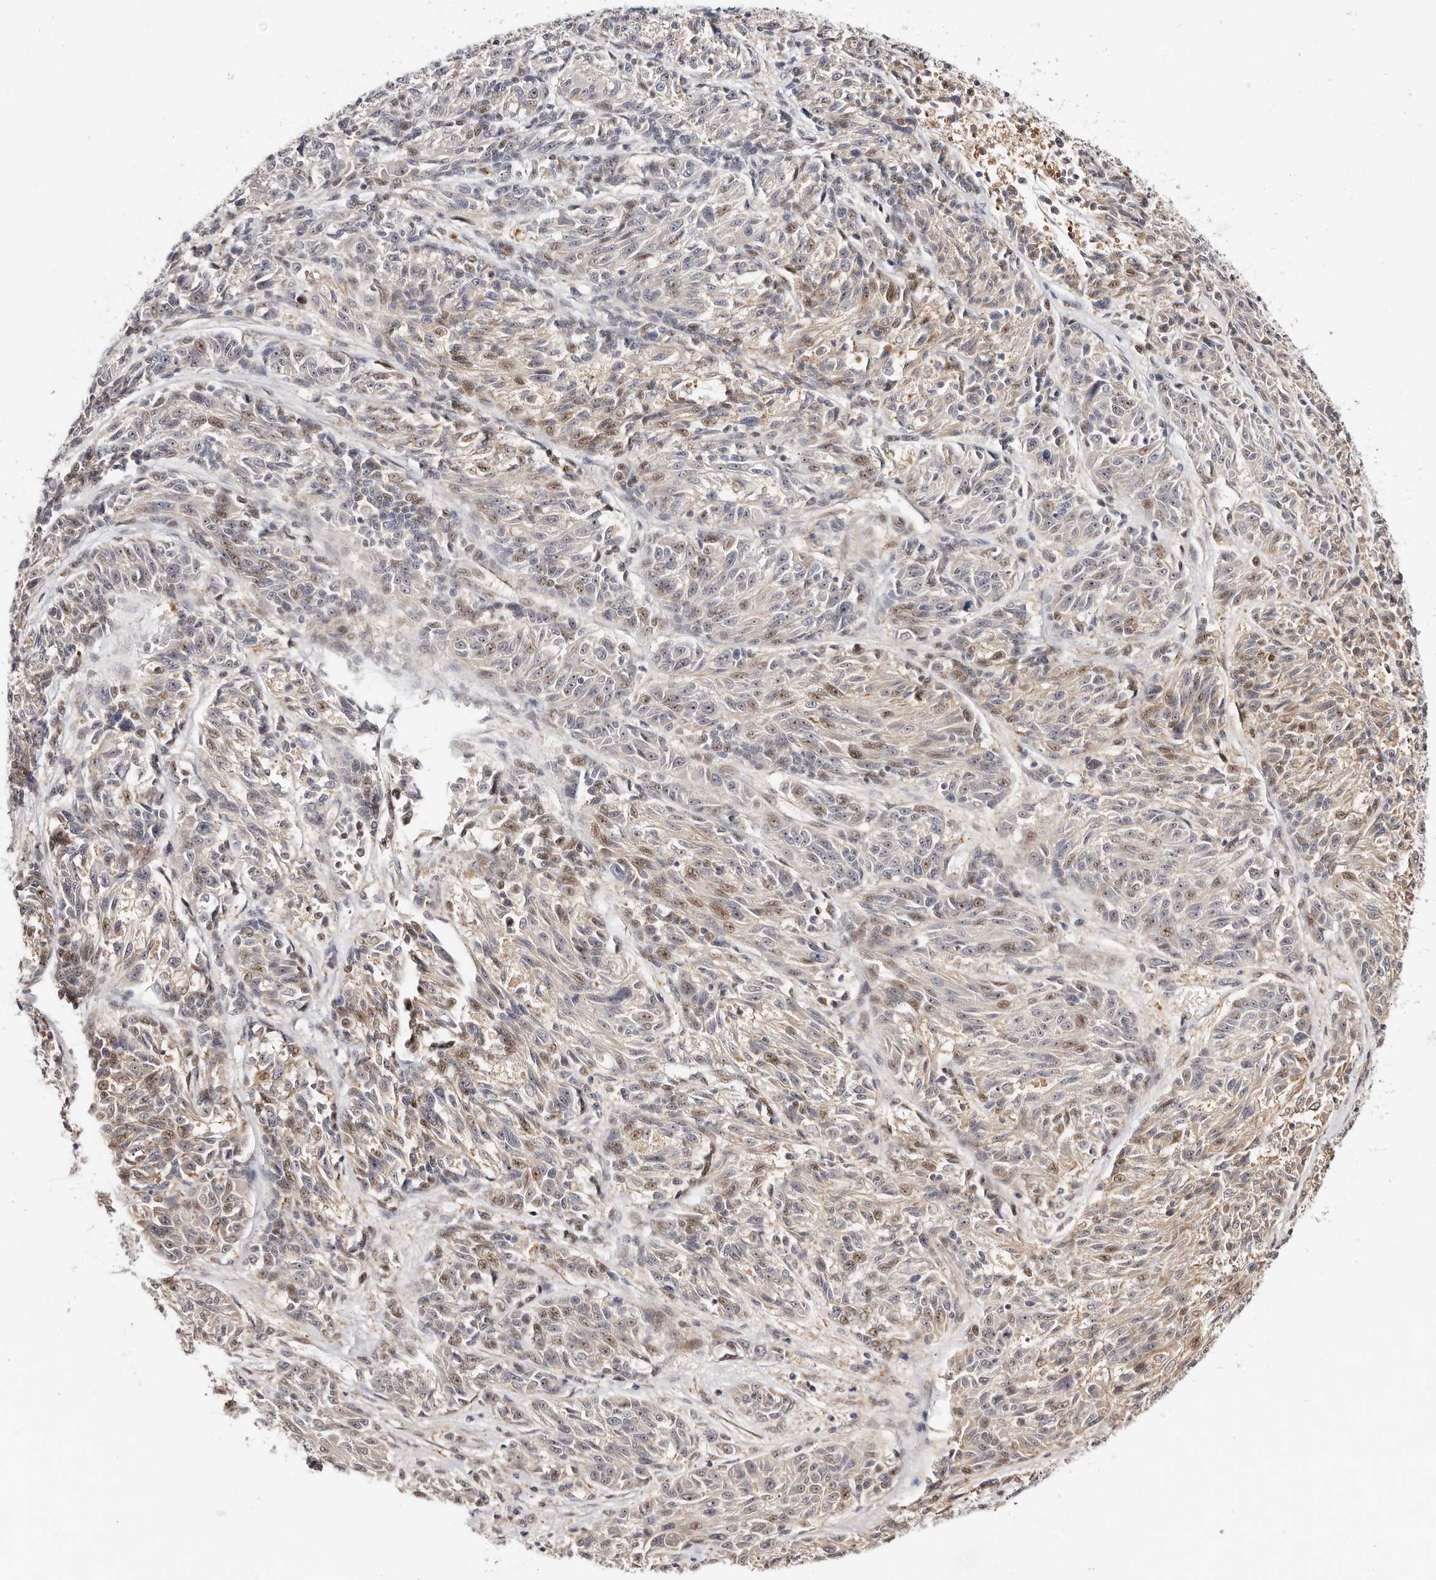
{"staining": {"intensity": "moderate", "quantity": "<25%", "location": "nuclear"}, "tissue": "melanoma", "cell_type": "Tumor cells", "image_type": "cancer", "snomed": [{"axis": "morphology", "description": "Malignant melanoma, NOS"}, {"axis": "topography", "description": "Skin"}], "caption": "Immunohistochemistry (IHC) (DAB (3,3'-diaminobenzidine)) staining of melanoma displays moderate nuclear protein staining in about <25% of tumor cells.", "gene": "ODF2L", "patient": {"sex": "male", "age": 53}}